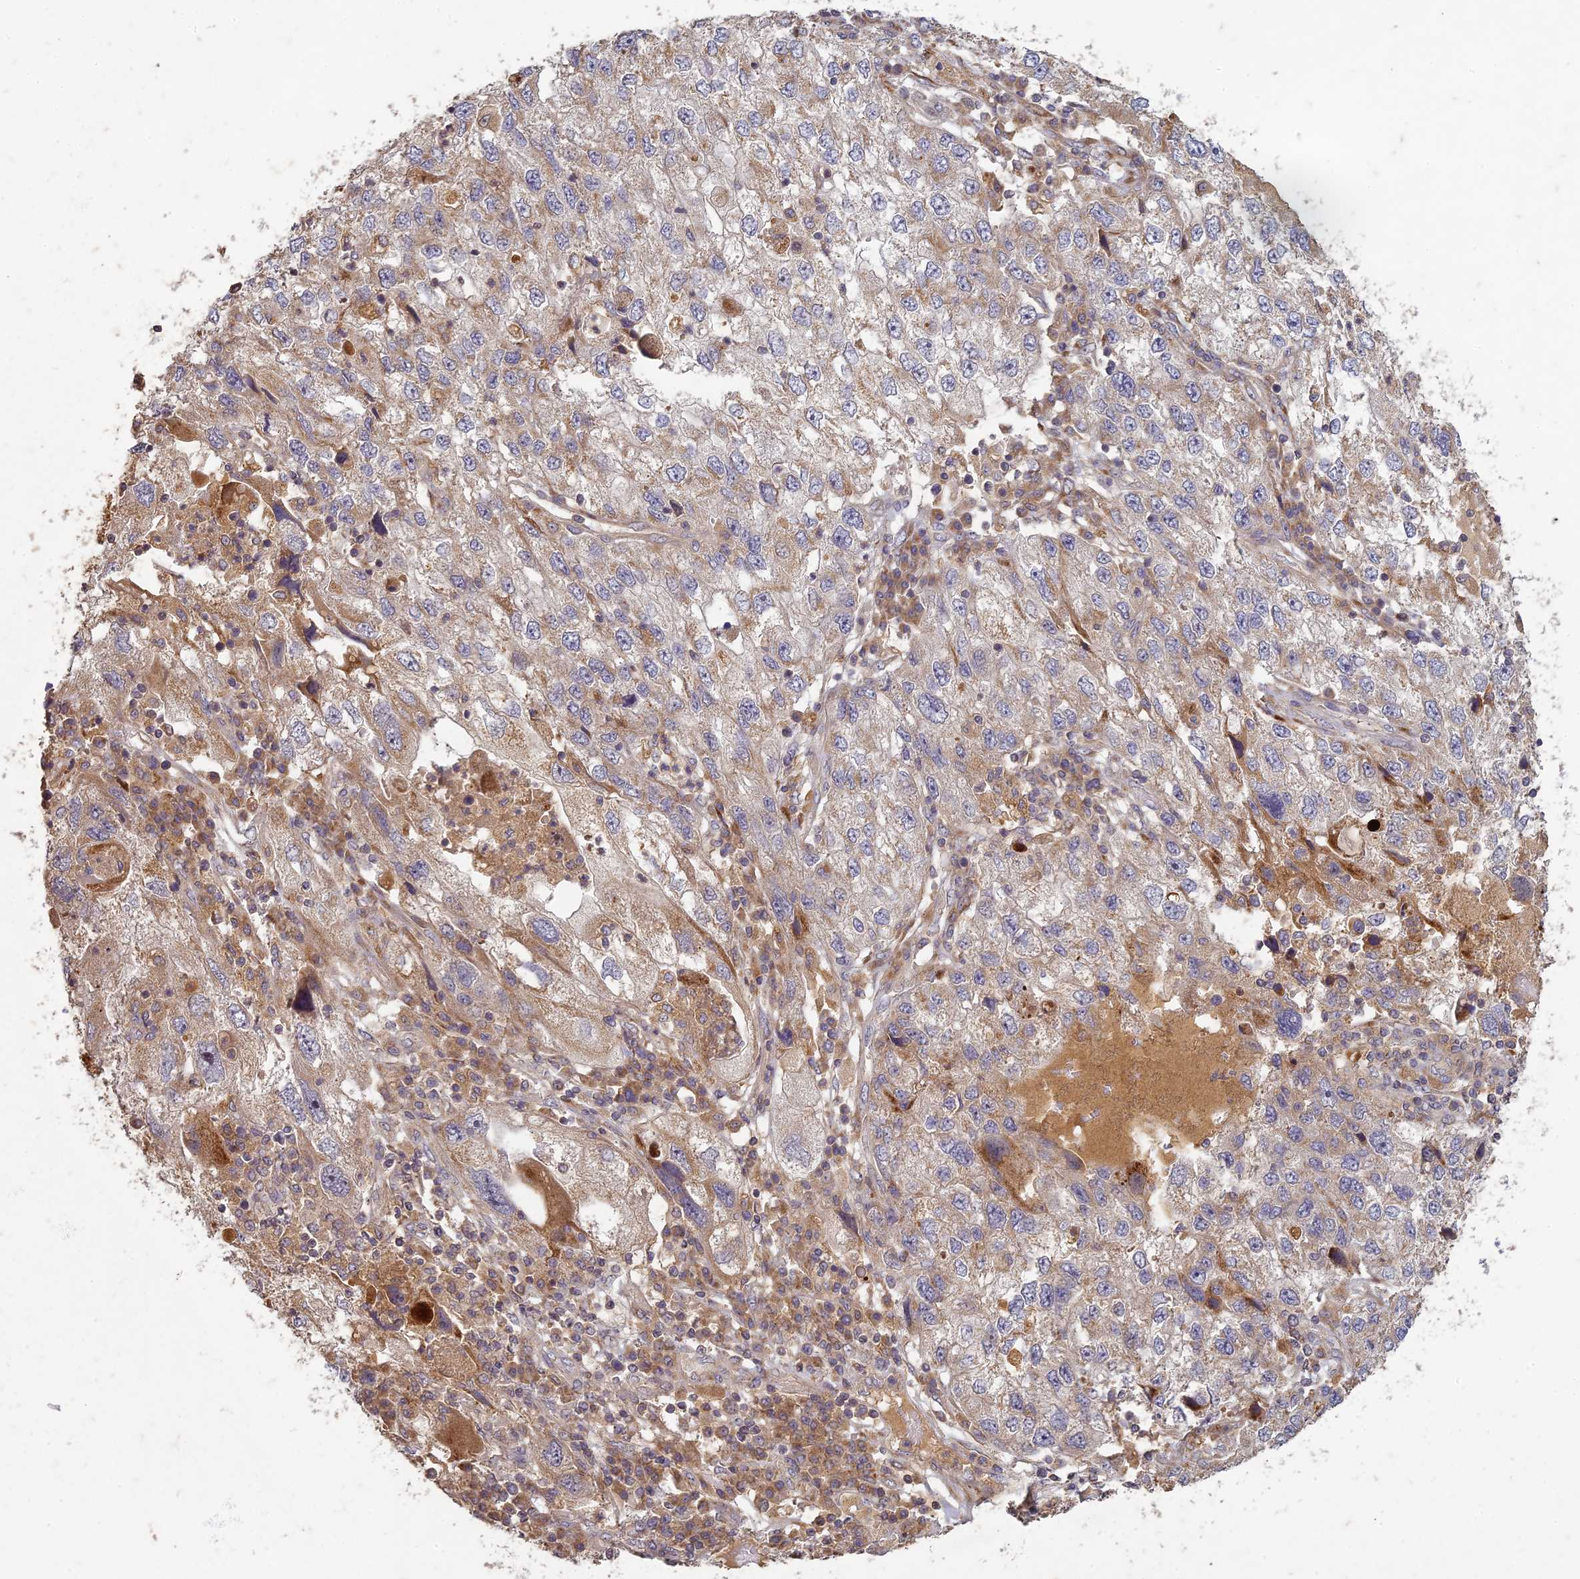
{"staining": {"intensity": "weak", "quantity": ">75%", "location": "cytoplasmic/membranous"}, "tissue": "endometrial cancer", "cell_type": "Tumor cells", "image_type": "cancer", "snomed": [{"axis": "morphology", "description": "Adenocarcinoma, NOS"}, {"axis": "topography", "description": "Endometrium"}], "caption": "Endometrial cancer tissue reveals weak cytoplasmic/membranous positivity in approximately >75% of tumor cells, visualized by immunohistochemistry.", "gene": "TCF25", "patient": {"sex": "female", "age": 49}}